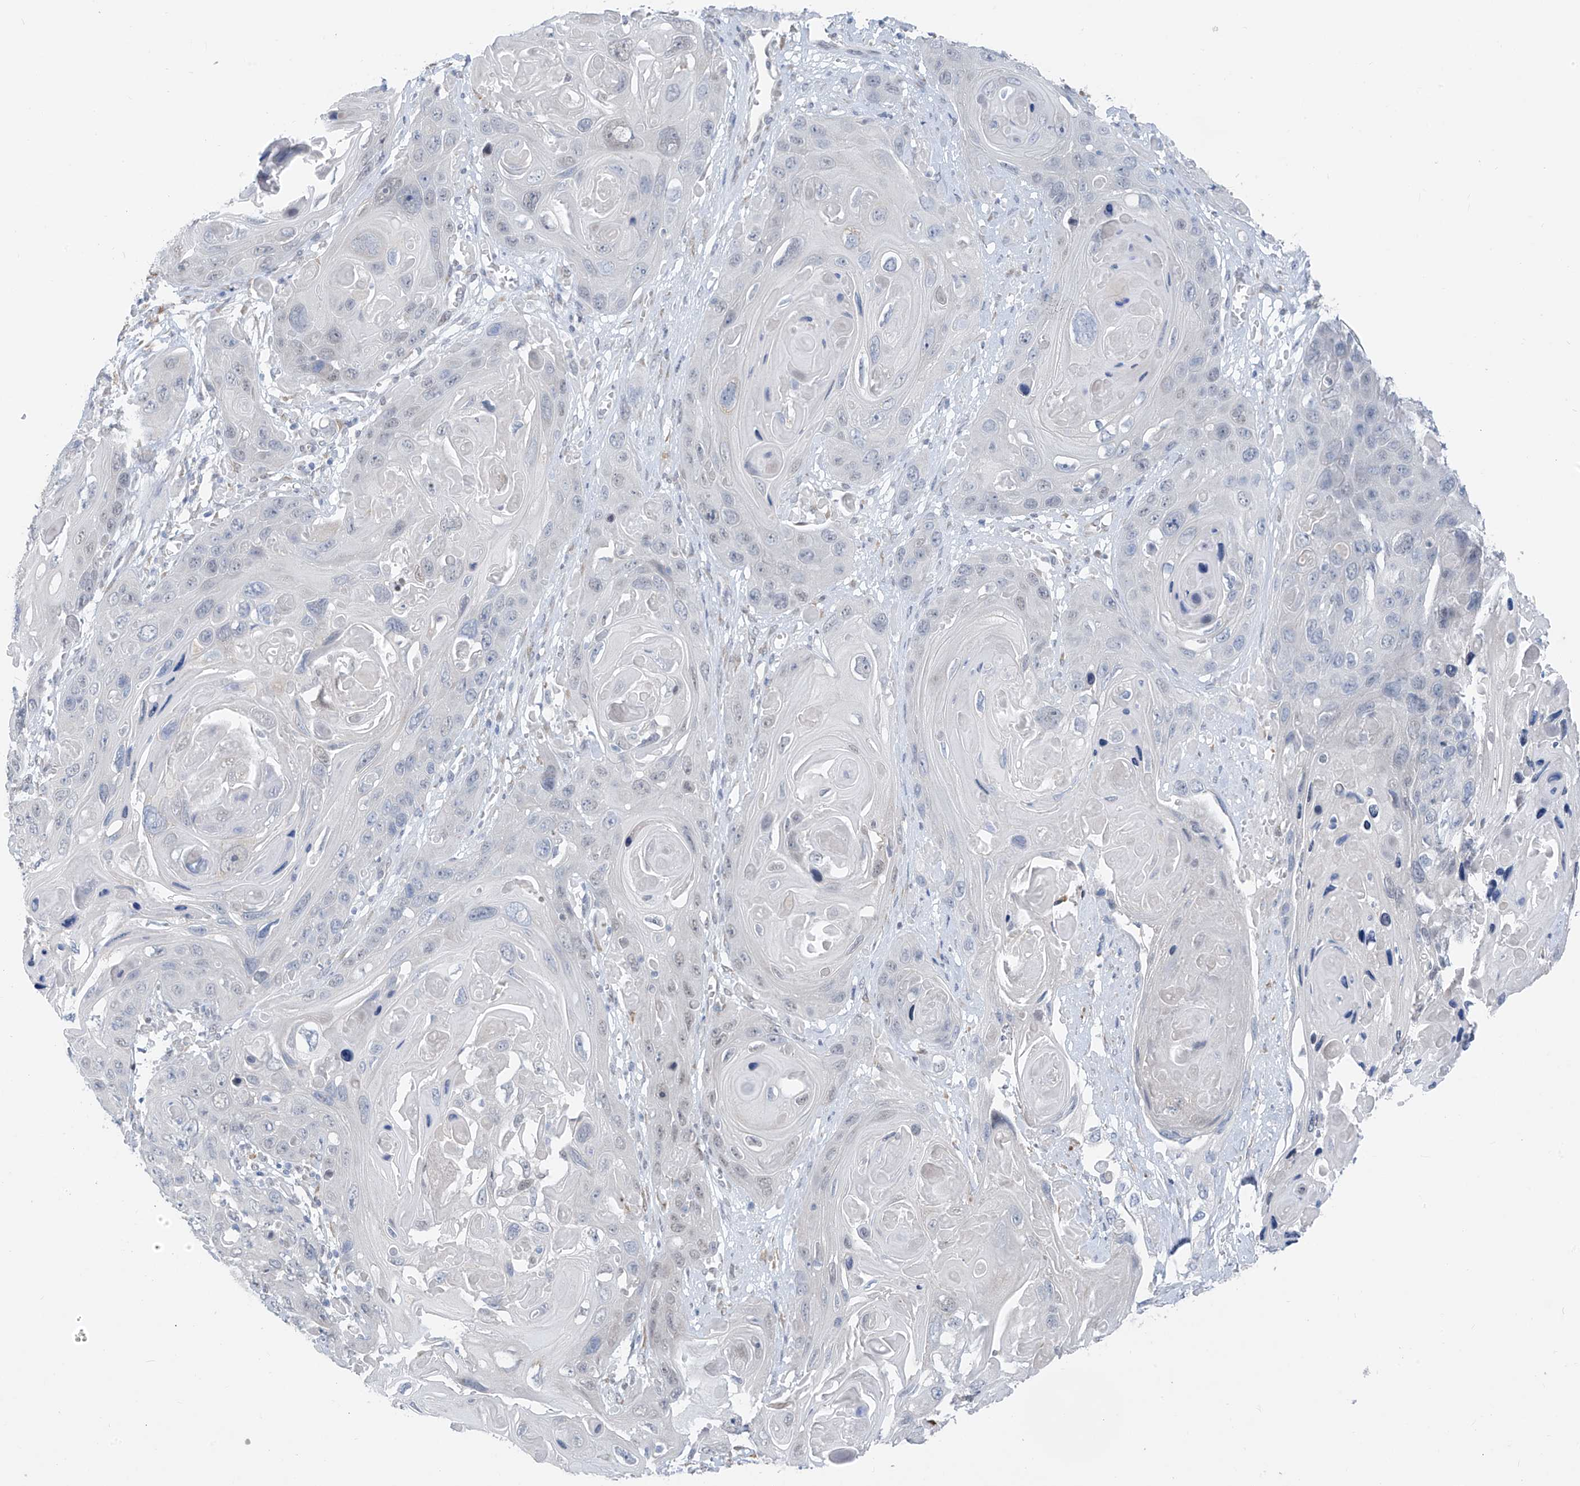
{"staining": {"intensity": "negative", "quantity": "none", "location": "none"}, "tissue": "skin cancer", "cell_type": "Tumor cells", "image_type": "cancer", "snomed": [{"axis": "morphology", "description": "Squamous cell carcinoma, NOS"}, {"axis": "topography", "description": "Skin"}], "caption": "There is no significant staining in tumor cells of skin cancer. (DAB immunohistochemistry (IHC) visualized using brightfield microscopy, high magnification).", "gene": "CYP4V2", "patient": {"sex": "male", "age": 55}}